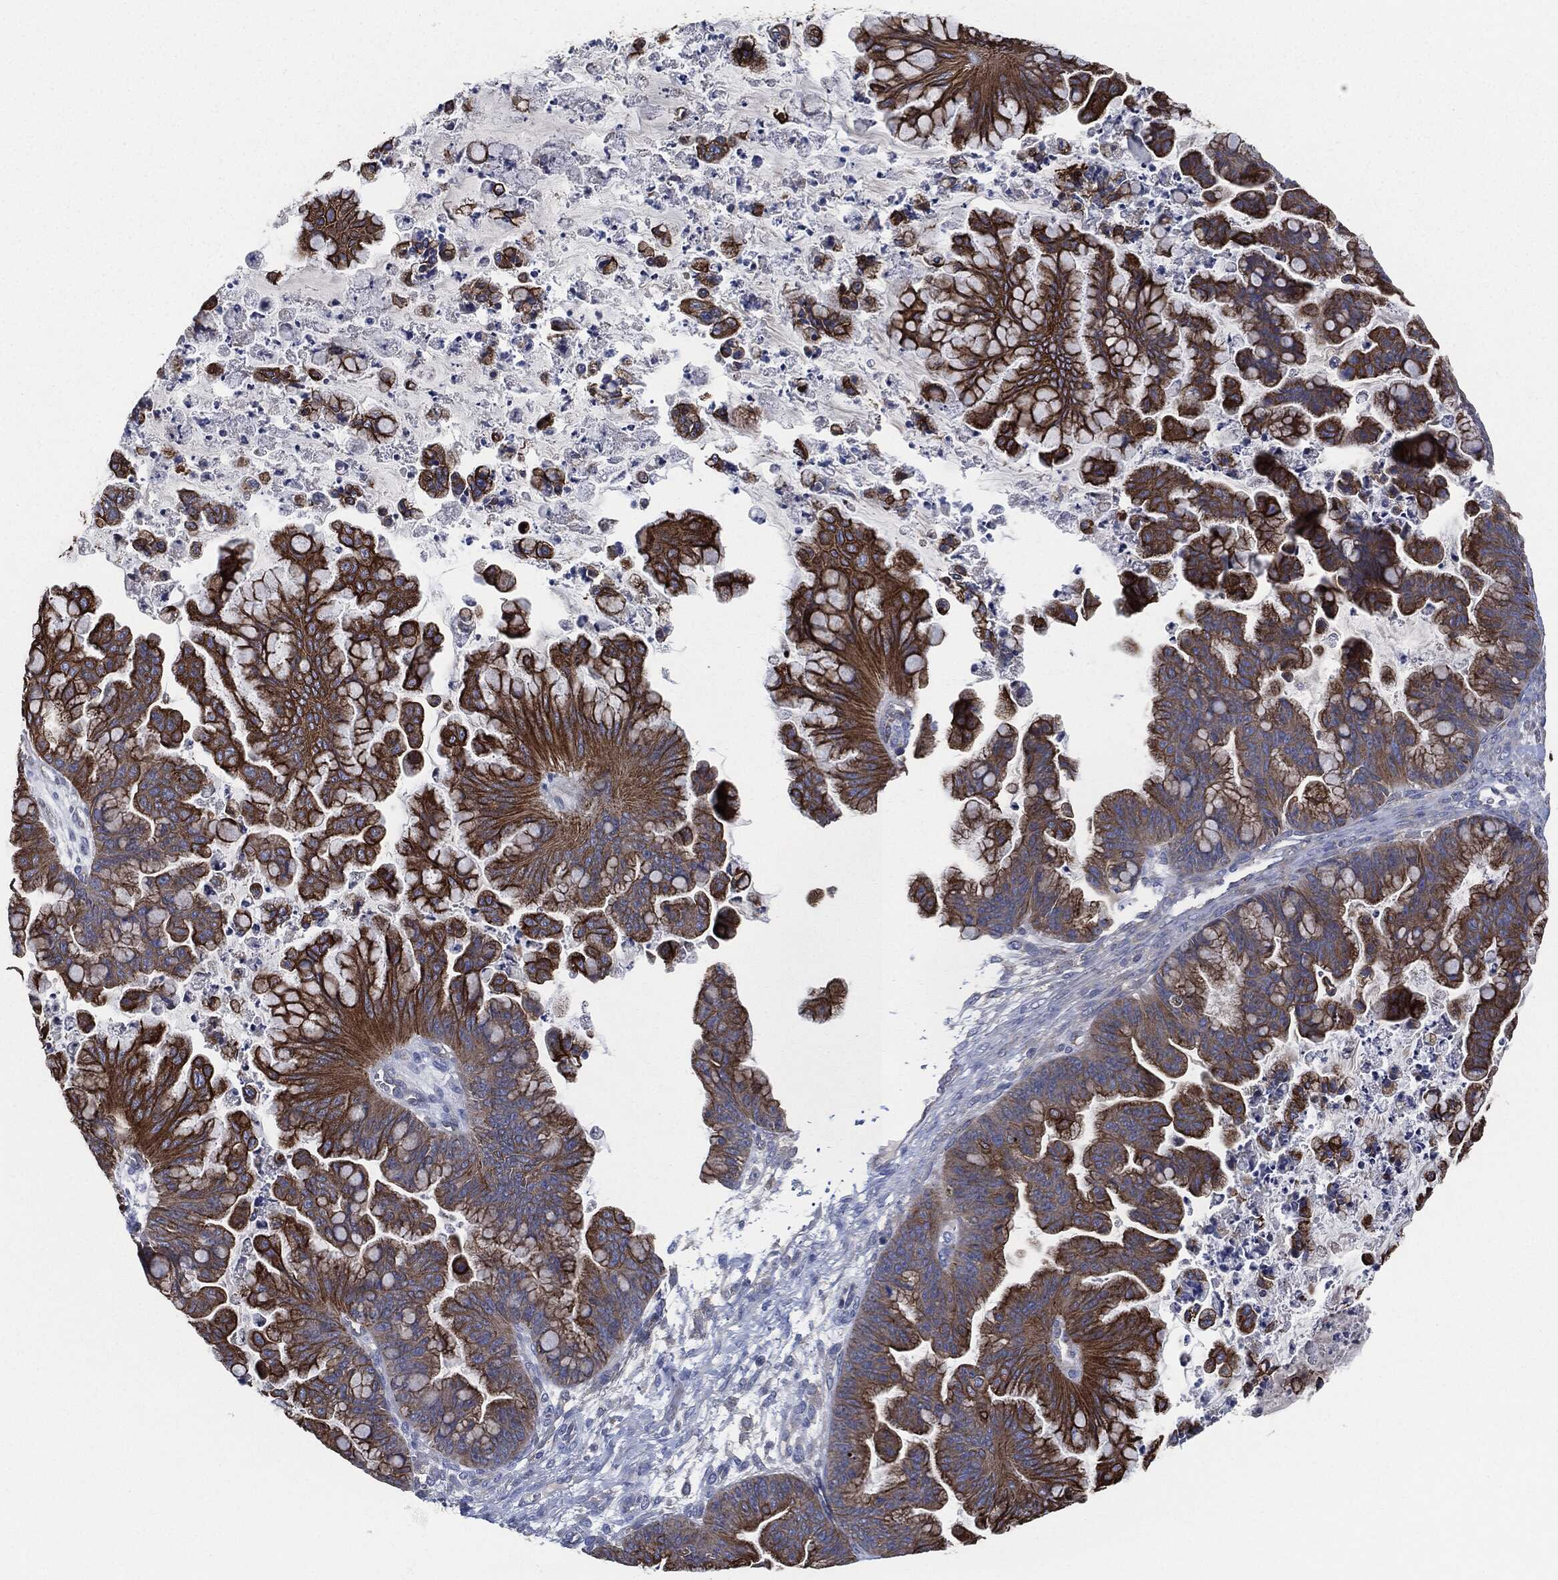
{"staining": {"intensity": "strong", "quantity": "25%-75%", "location": "cytoplasmic/membranous"}, "tissue": "ovarian cancer", "cell_type": "Tumor cells", "image_type": "cancer", "snomed": [{"axis": "morphology", "description": "Cystadenocarcinoma, mucinous, NOS"}, {"axis": "topography", "description": "Ovary"}], "caption": "Human ovarian cancer stained with a brown dye demonstrates strong cytoplasmic/membranous positive expression in about 25%-75% of tumor cells.", "gene": "SHROOM2", "patient": {"sex": "female", "age": 67}}